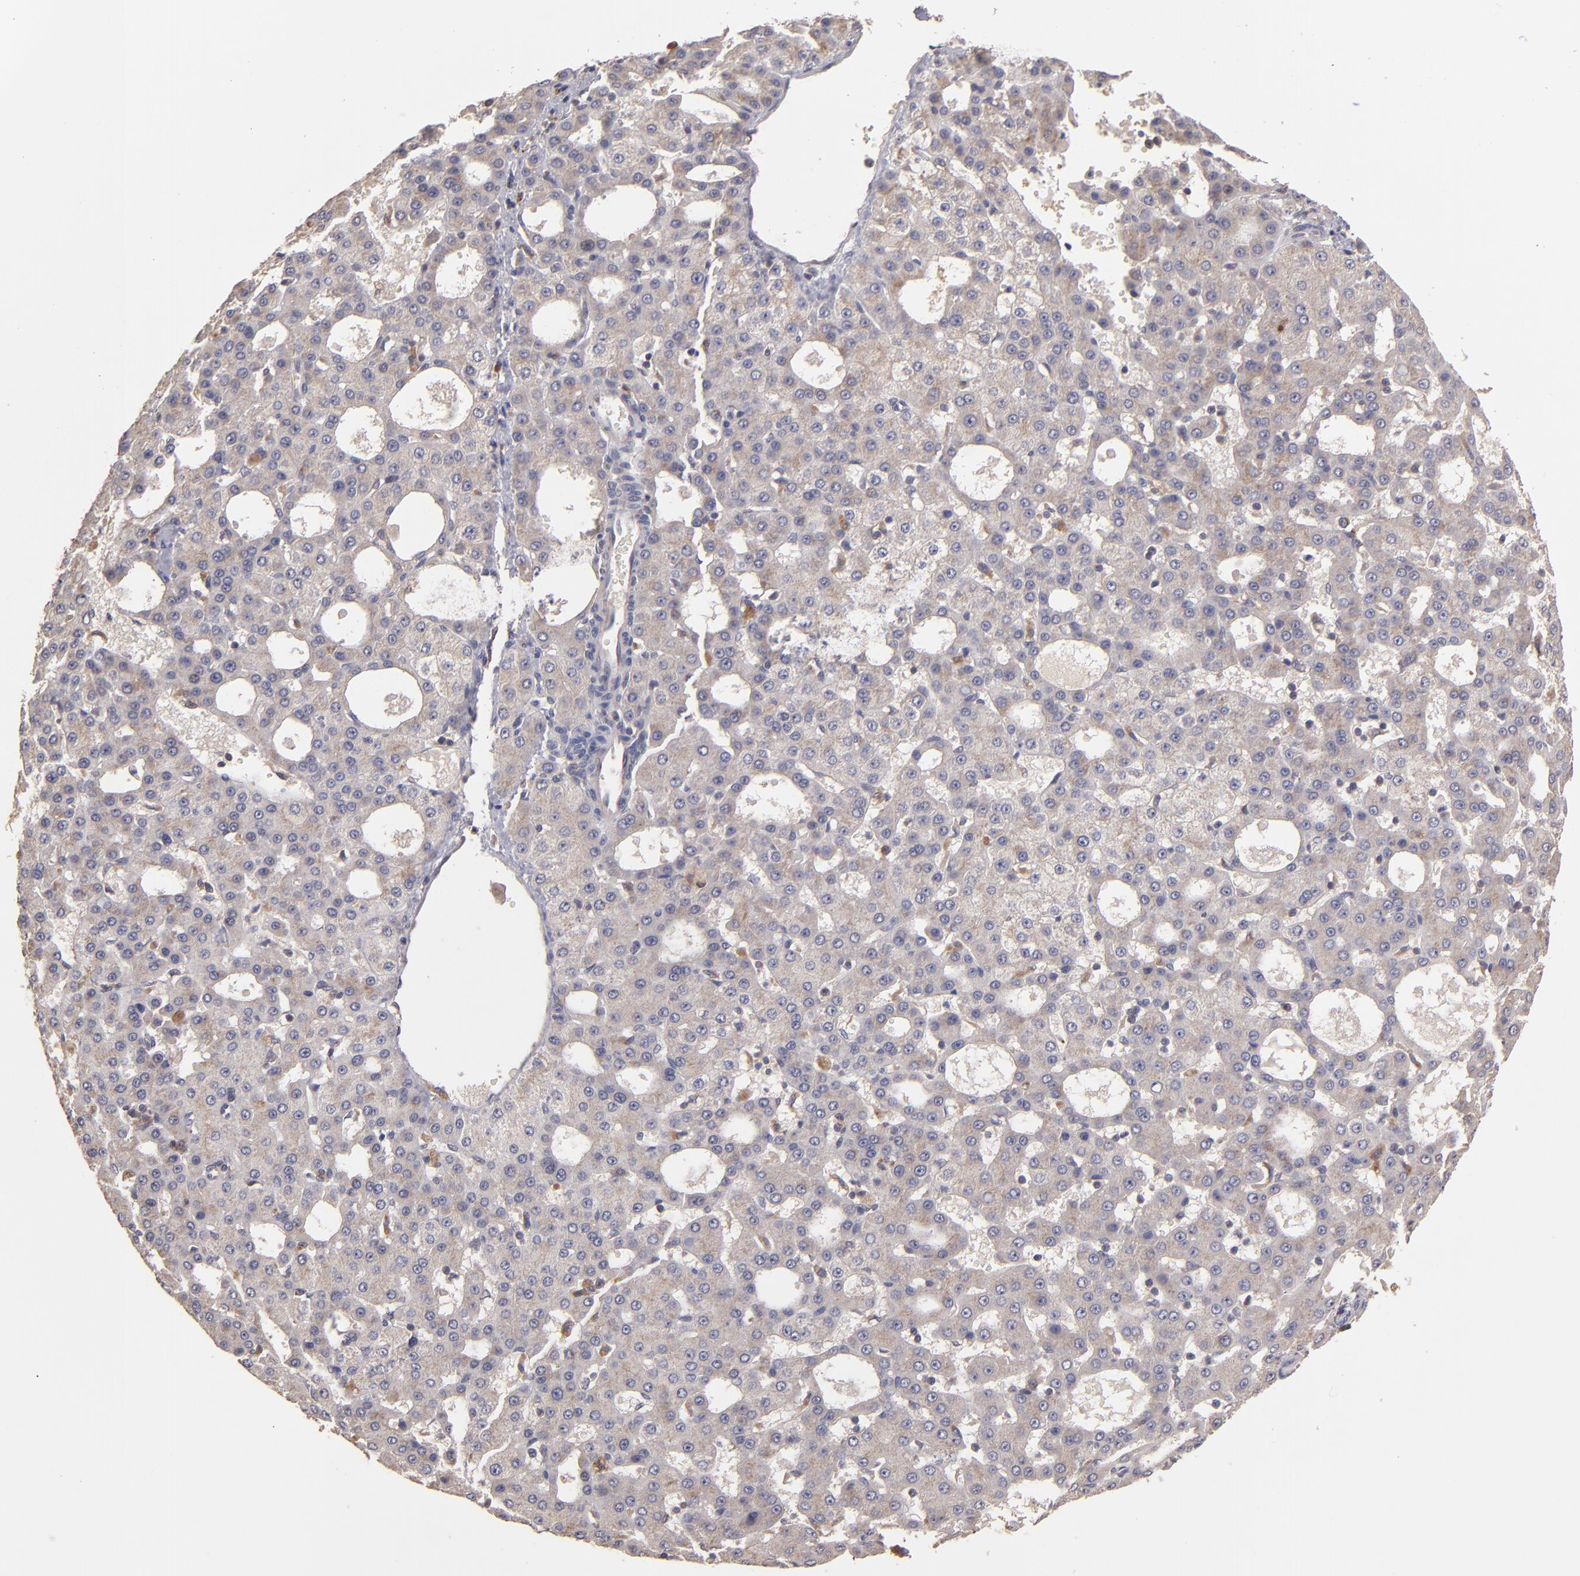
{"staining": {"intensity": "weak", "quantity": ">75%", "location": "cytoplasmic/membranous"}, "tissue": "liver cancer", "cell_type": "Tumor cells", "image_type": "cancer", "snomed": [{"axis": "morphology", "description": "Carcinoma, Hepatocellular, NOS"}, {"axis": "topography", "description": "Liver"}], "caption": "Protein expression by immunohistochemistry (IHC) demonstrates weak cytoplasmic/membranous staining in approximately >75% of tumor cells in liver hepatocellular carcinoma.", "gene": "UPF3B", "patient": {"sex": "male", "age": 47}}